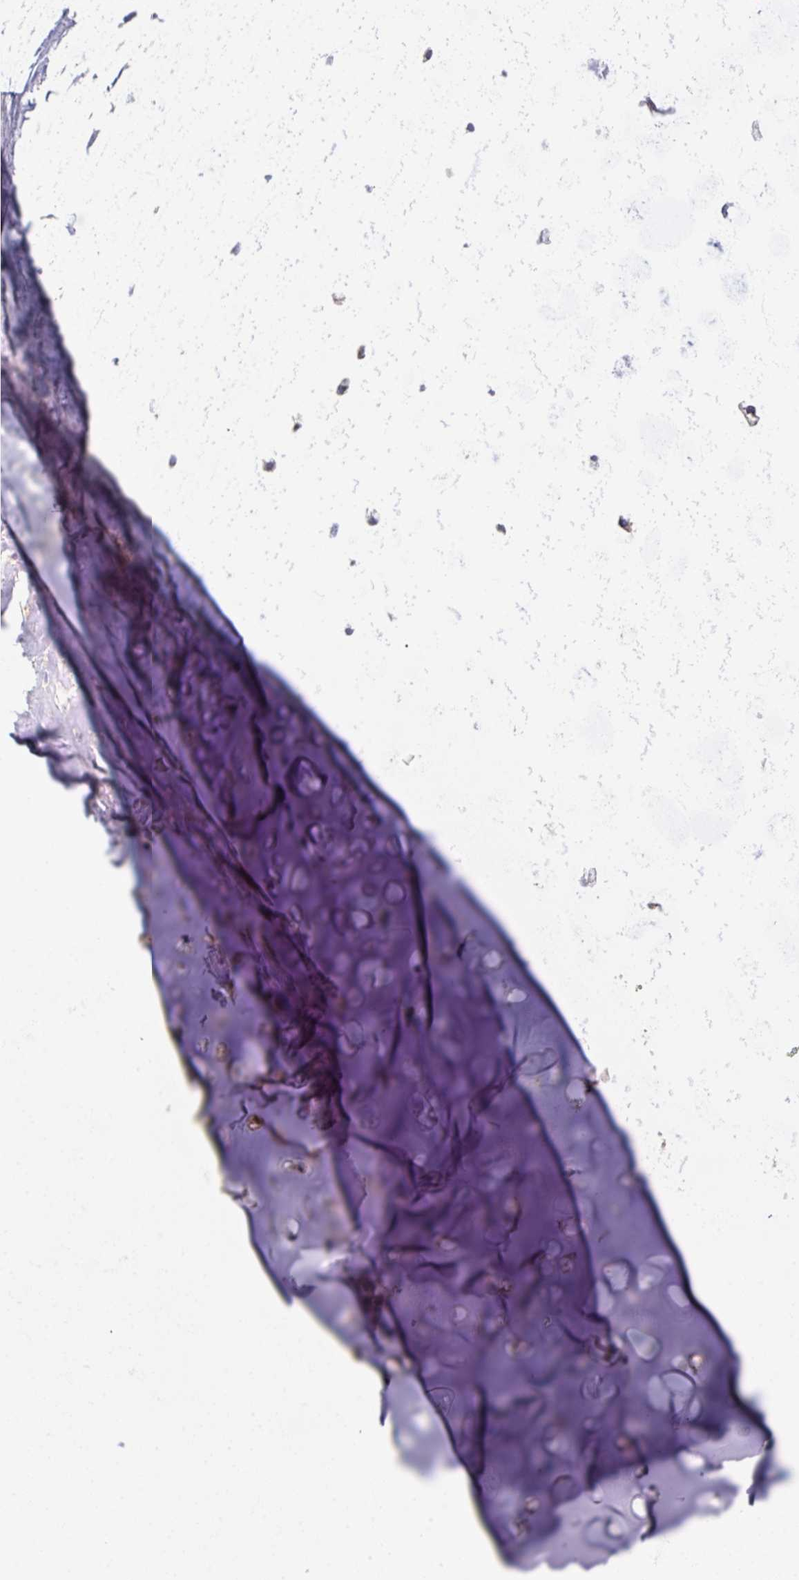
{"staining": {"intensity": "moderate", "quantity": "25%-75%", "location": "cytoplasmic/membranous"}, "tissue": "soft tissue", "cell_type": "Chondrocytes", "image_type": "normal", "snomed": [{"axis": "morphology", "description": "Normal tissue, NOS"}, {"axis": "topography", "description": "Cartilage tissue"}, {"axis": "topography", "description": "Bronchus"}], "caption": "Immunohistochemistry (IHC) (DAB) staining of unremarkable soft tissue shows moderate cytoplasmic/membranous protein staining in approximately 25%-75% of chondrocytes. (Stains: DAB (3,3'-diaminobenzidine) in brown, nuclei in blue, Microscopy: brightfield microscopy at high magnification).", "gene": "PRR5", "patient": {"sex": "male", "age": 56}}